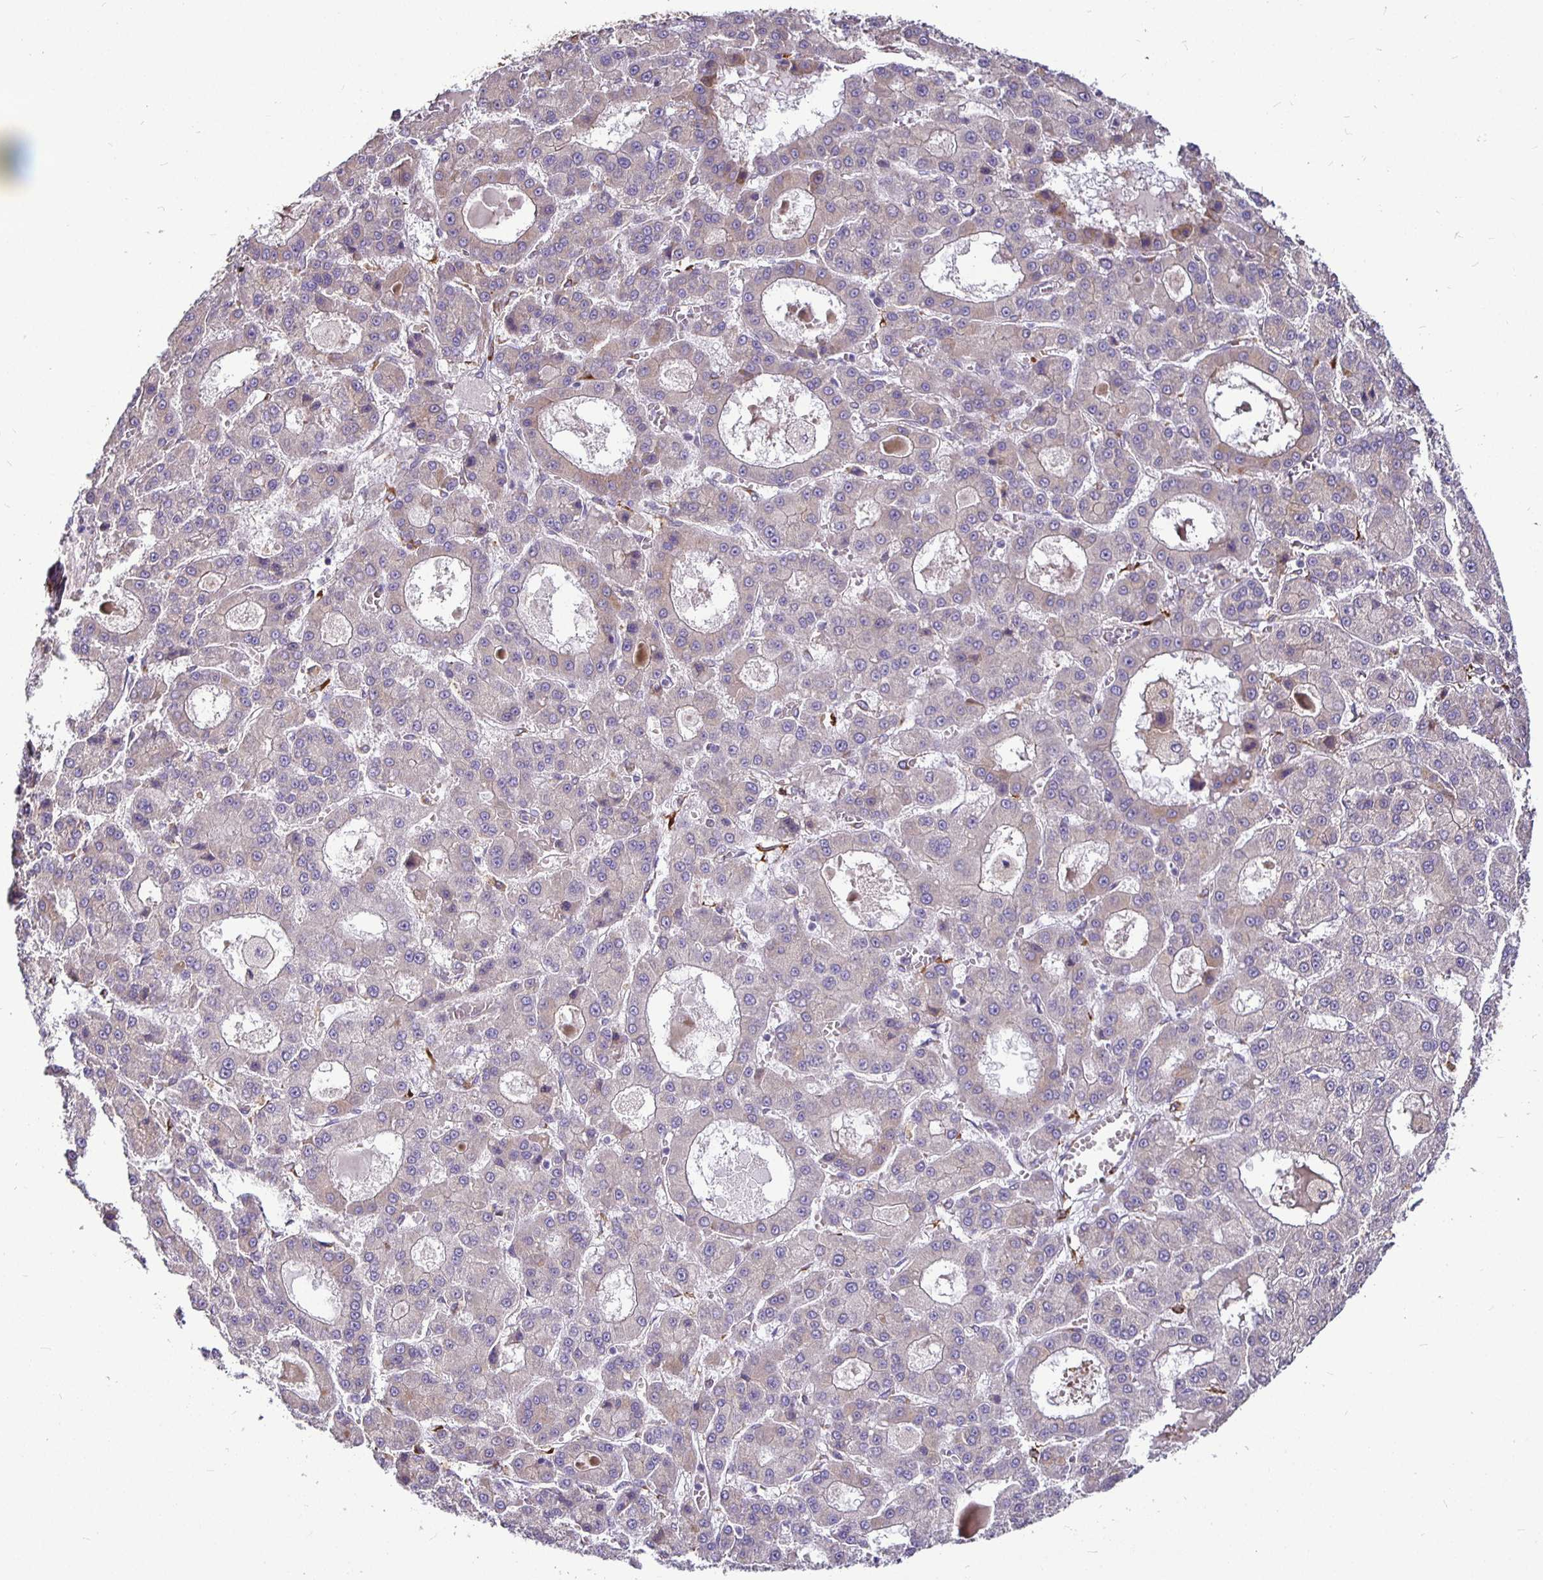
{"staining": {"intensity": "negative", "quantity": "none", "location": "none"}, "tissue": "liver cancer", "cell_type": "Tumor cells", "image_type": "cancer", "snomed": [{"axis": "morphology", "description": "Carcinoma, Hepatocellular, NOS"}, {"axis": "topography", "description": "Liver"}], "caption": "Immunohistochemical staining of human hepatocellular carcinoma (liver) reveals no significant expression in tumor cells.", "gene": "P4HA2", "patient": {"sex": "male", "age": 70}}